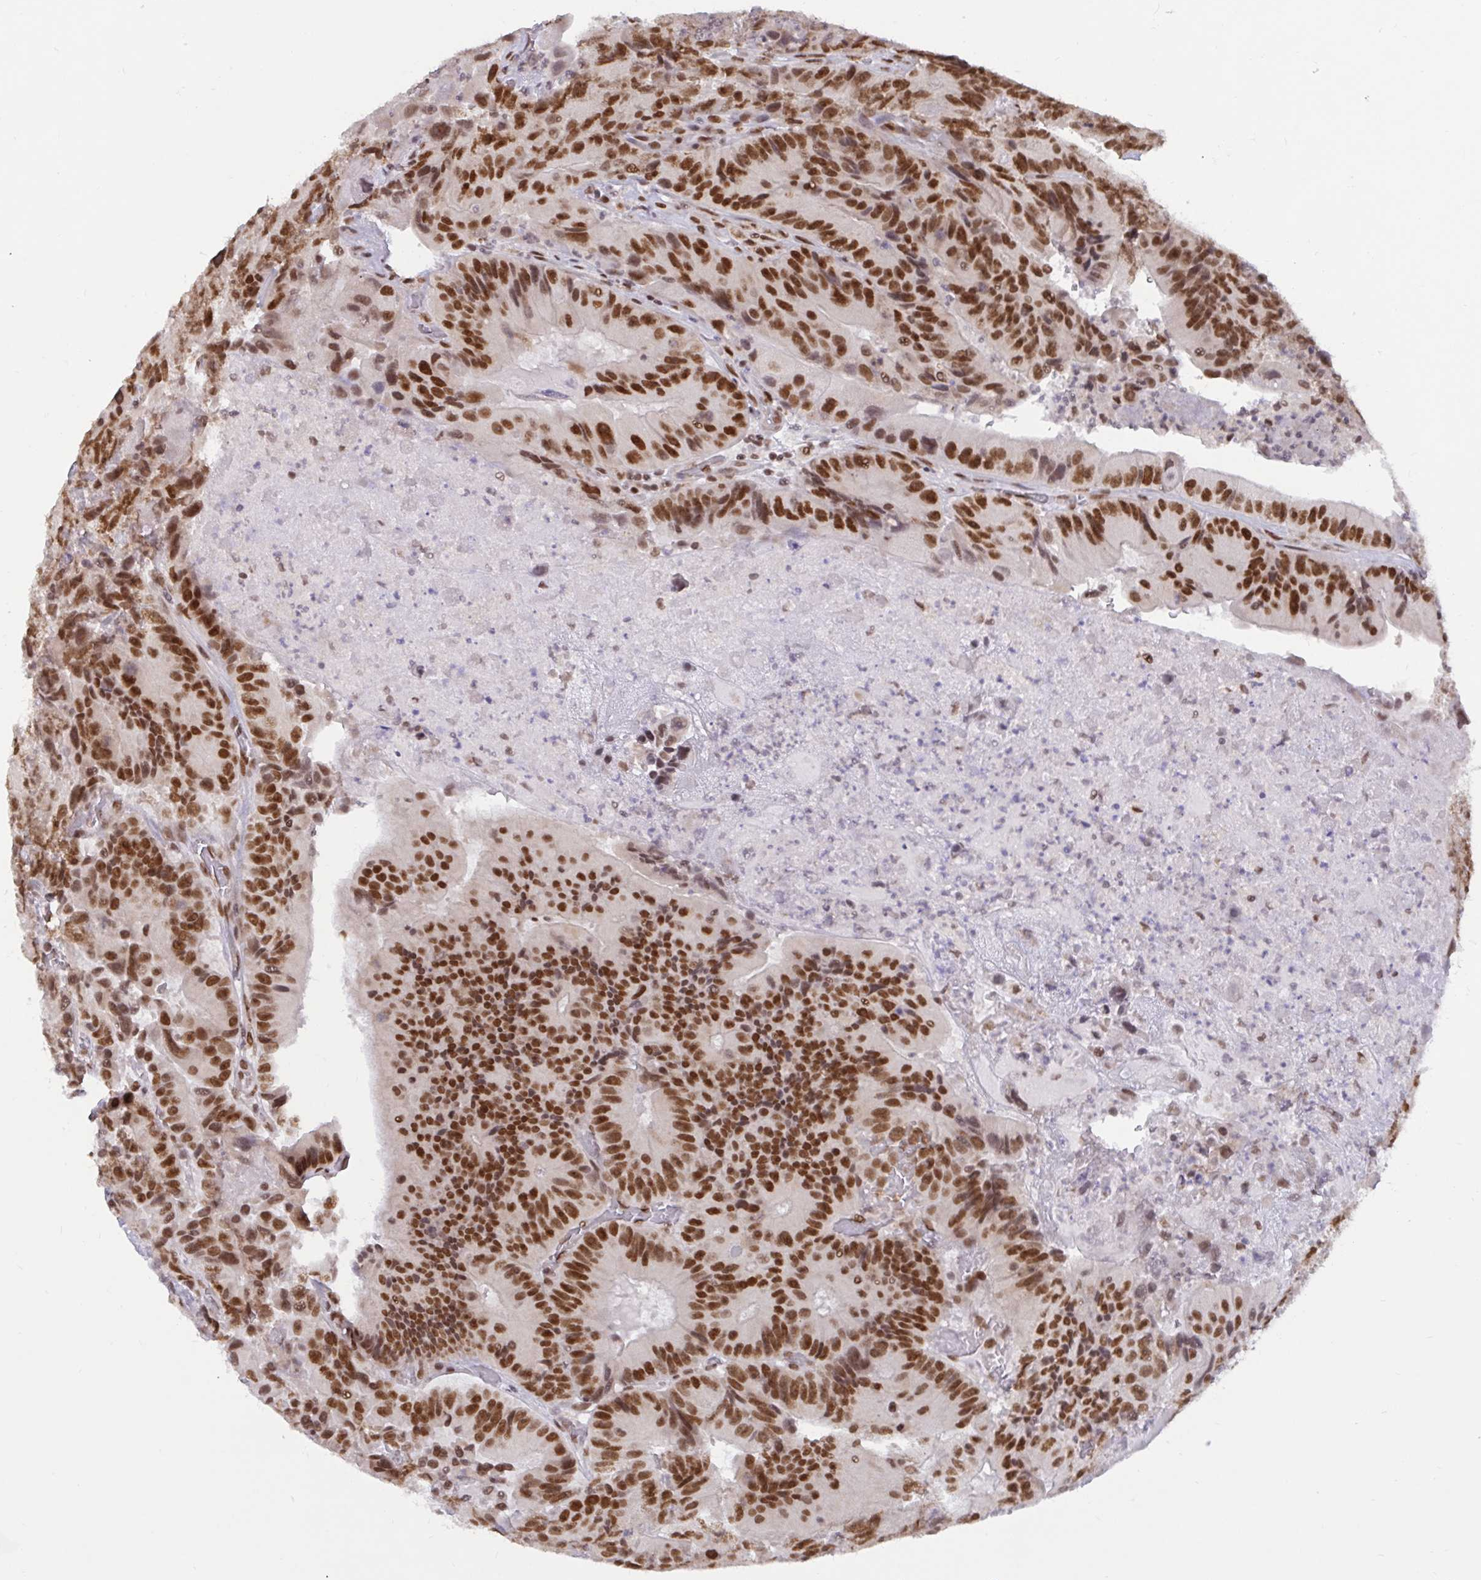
{"staining": {"intensity": "strong", "quantity": ">75%", "location": "nuclear"}, "tissue": "colorectal cancer", "cell_type": "Tumor cells", "image_type": "cancer", "snomed": [{"axis": "morphology", "description": "Adenocarcinoma, NOS"}, {"axis": "topography", "description": "Colon"}], "caption": "Protein expression analysis of colorectal adenocarcinoma displays strong nuclear positivity in about >75% of tumor cells. Nuclei are stained in blue.", "gene": "PHF10", "patient": {"sex": "female", "age": 86}}